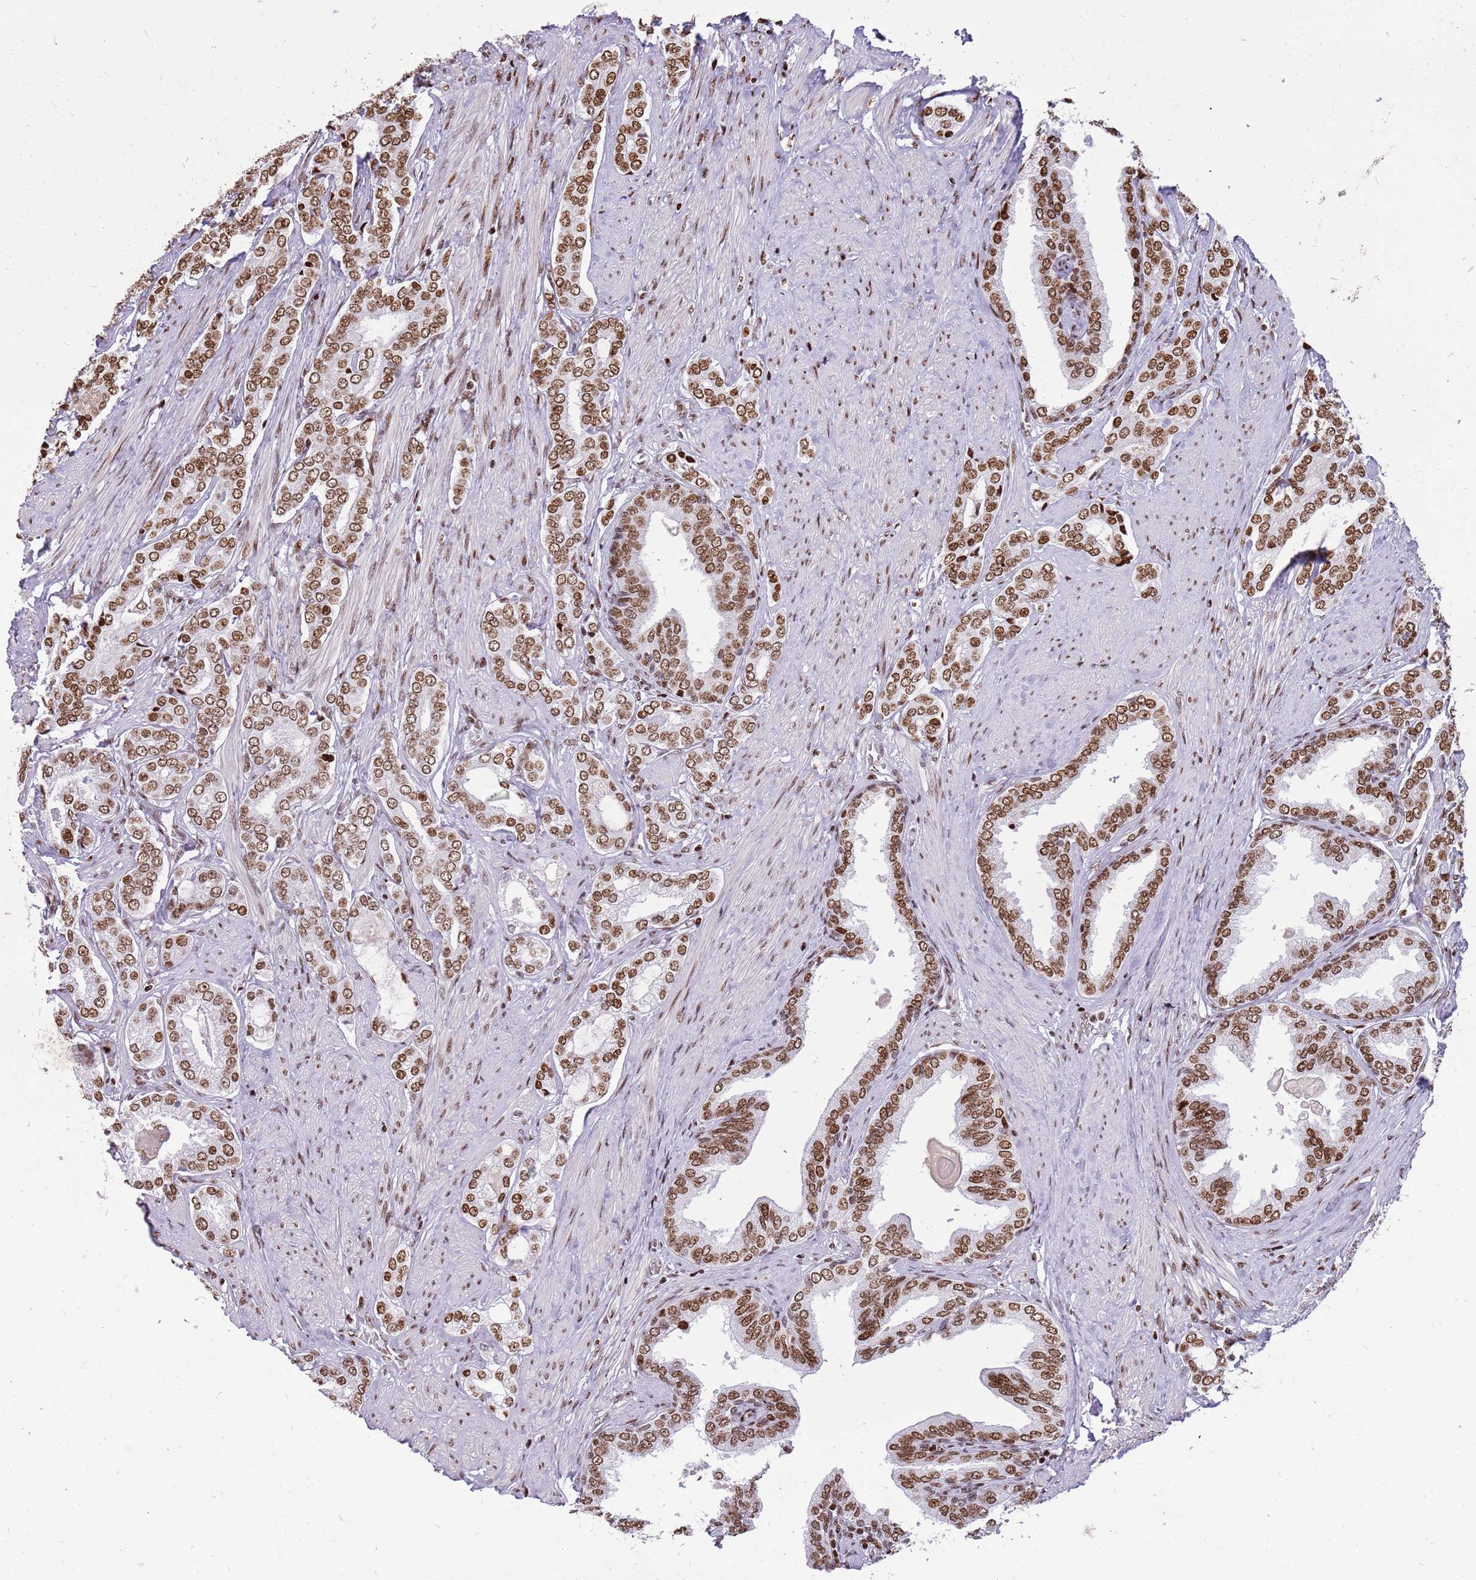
{"staining": {"intensity": "moderate", "quantity": ">75%", "location": "nuclear"}, "tissue": "prostate cancer", "cell_type": "Tumor cells", "image_type": "cancer", "snomed": [{"axis": "morphology", "description": "Adenocarcinoma, High grade"}, {"axis": "topography", "description": "Prostate"}], "caption": "Prostate cancer was stained to show a protein in brown. There is medium levels of moderate nuclear positivity in about >75% of tumor cells.", "gene": "WASHC4", "patient": {"sex": "male", "age": 71}}